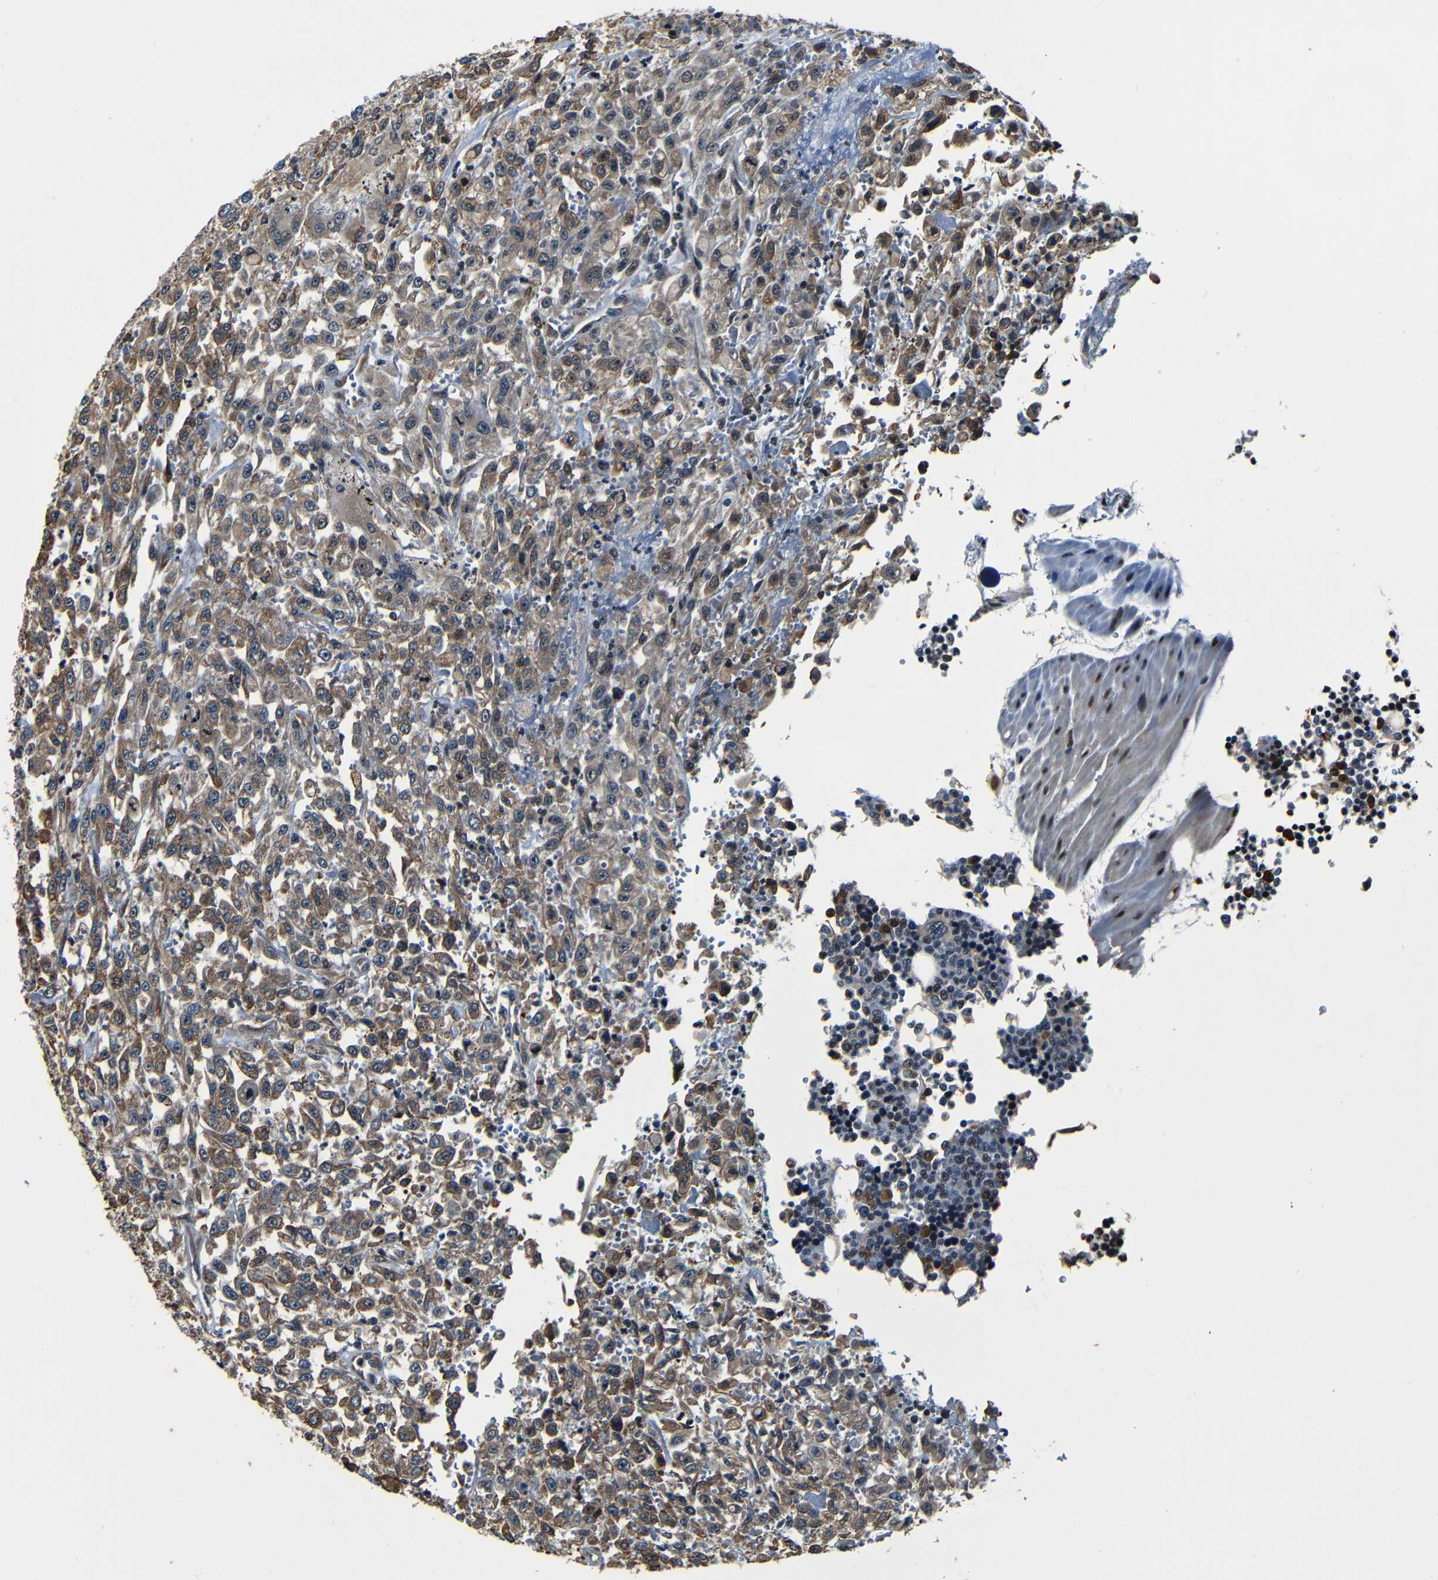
{"staining": {"intensity": "moderate", "quantity": ">75%", "location": "cytoplasmic/membranous"}, "tissue": "urothelial cancer", "cell_type": "Tumor cells", "image_type": "cancer", "snomed": [{"axis": "morphology", "description": "Urothelial carcinoma, High grade"}, {"axis": "topography", "description": "Urinary bladder"}], "caption": "Urothelial cancer stained with DAB IHC exhibits medium levels of moderate cytoplasmic/membranous positivity in about >75% of tumor cells.", "gene": "NCBP3", "patient": {"sex": "male", "age": 46}}